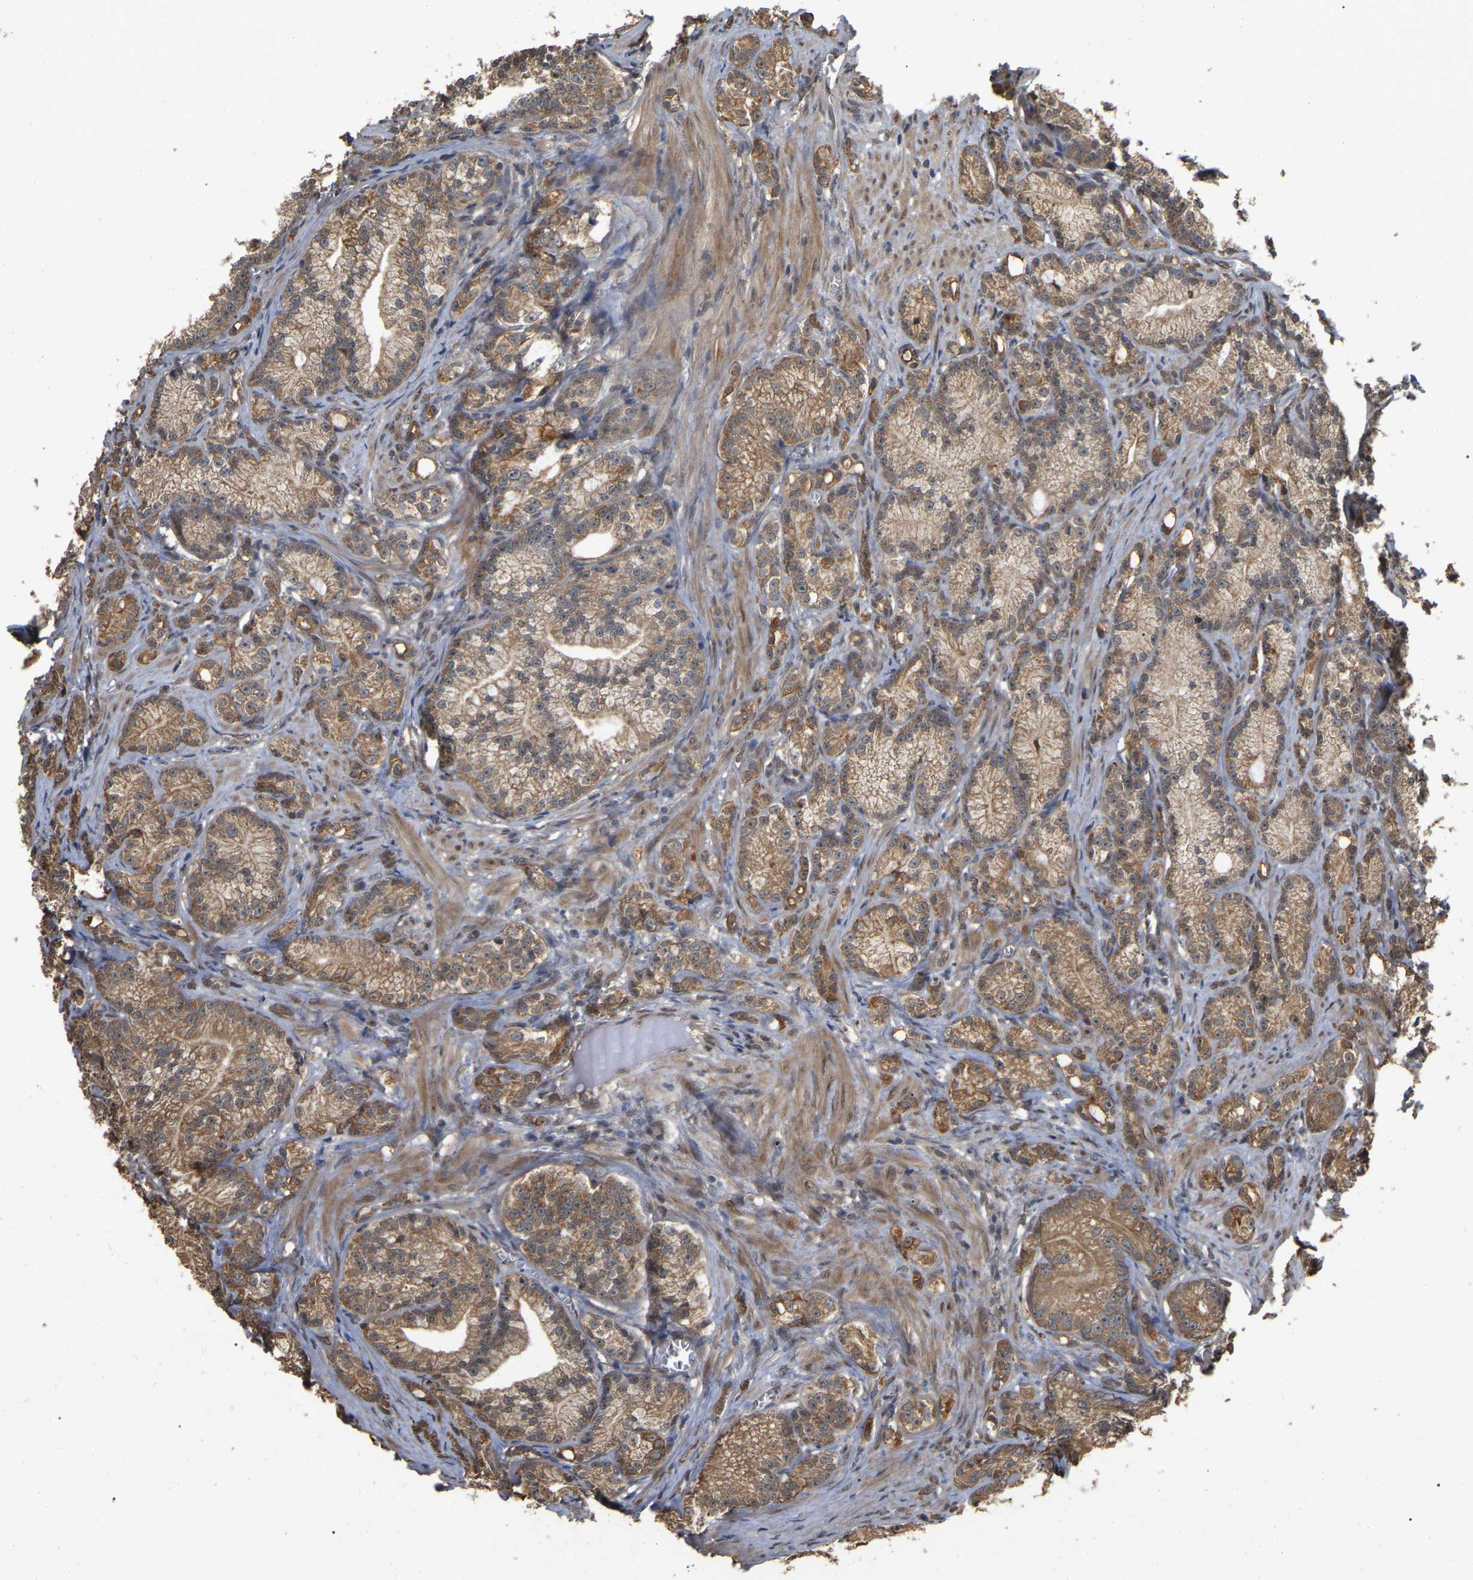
{"staining": {"intensity": "moderate", "quantity": ">75%", "location": "cytoplasmic/membranous"}, "tissue": "prostate cancer", "cell_type": "Tumor cells", "image_type": "cancer", "snomed": [{"axis": "morphology", "description": "Adenocarcinoma, Low grade"}, {"axis": "topography", "description": "Prostate"}], "caption": "Prostate cancer stained with immunohistochemistry (IHC) shows moderate cytoplasmic/membranous expression in about >75% of tumor cells. (brown staining indicates protein expression, while blue staining denotes nuclei).", "gene": "FAM219A", "patient": {"sex": "male", "age": 89}}